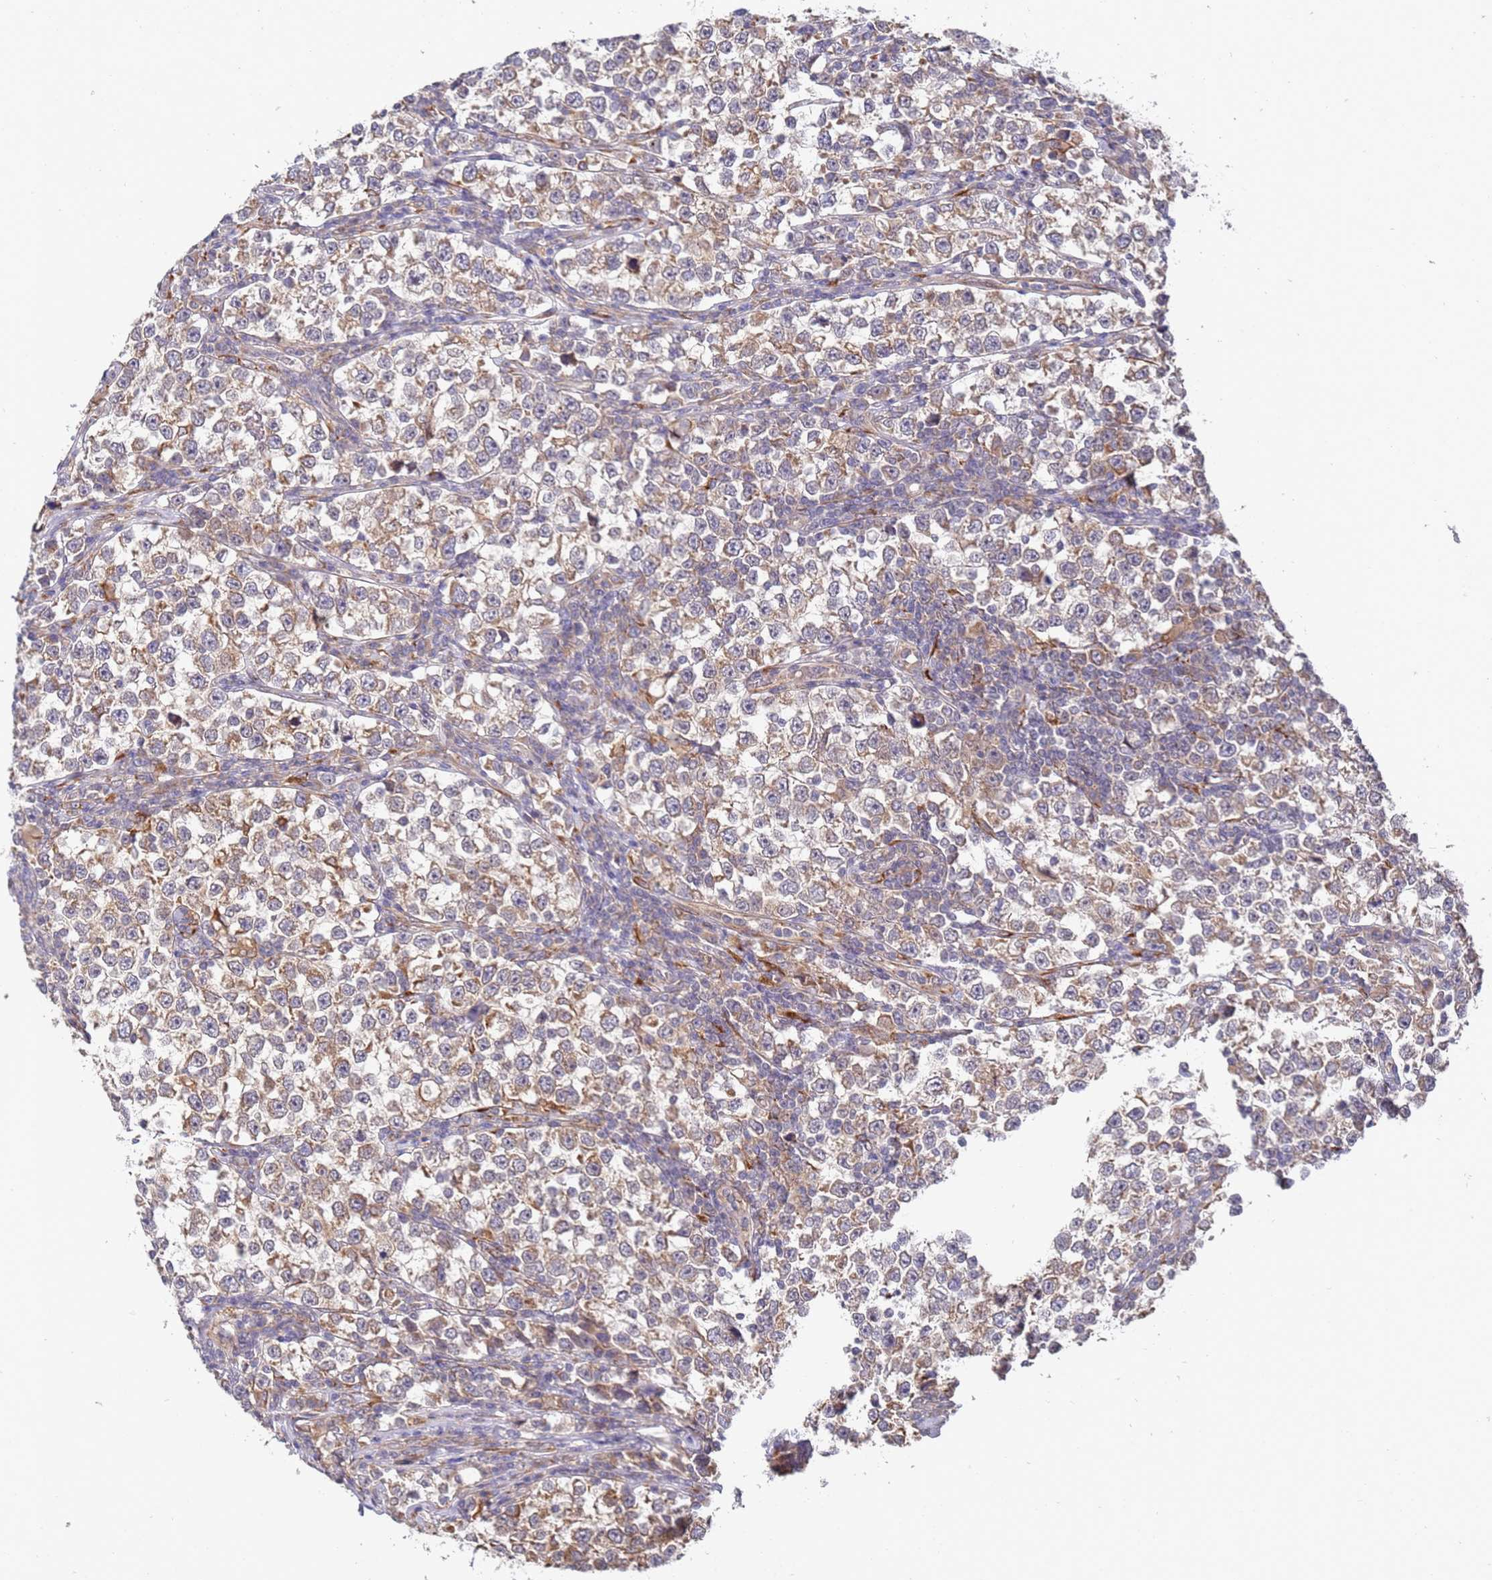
{"staining": {"intensity": "weak", "quantity": ">75%", "location": "cytoplasmic/membranous"}, "tissue": "testis cancer", "cell_type": "Tumor cells", "image_type": "cancer", "snomed": [{"axis": "morphology", "description": "Normal tissue, NOS"}, {"axis": "morphology", "description": "Seminoma, NOS"}, {"axis": "topography", "description": "Testis"}], "caption": "Protein analysis of seminoma (testis) tissue exhibits weak cytoplasmic/membranous staining in approximately >75% of tumor cells.", "gene": "VRK2", "patient": {"sex": "male", "age": 43}}